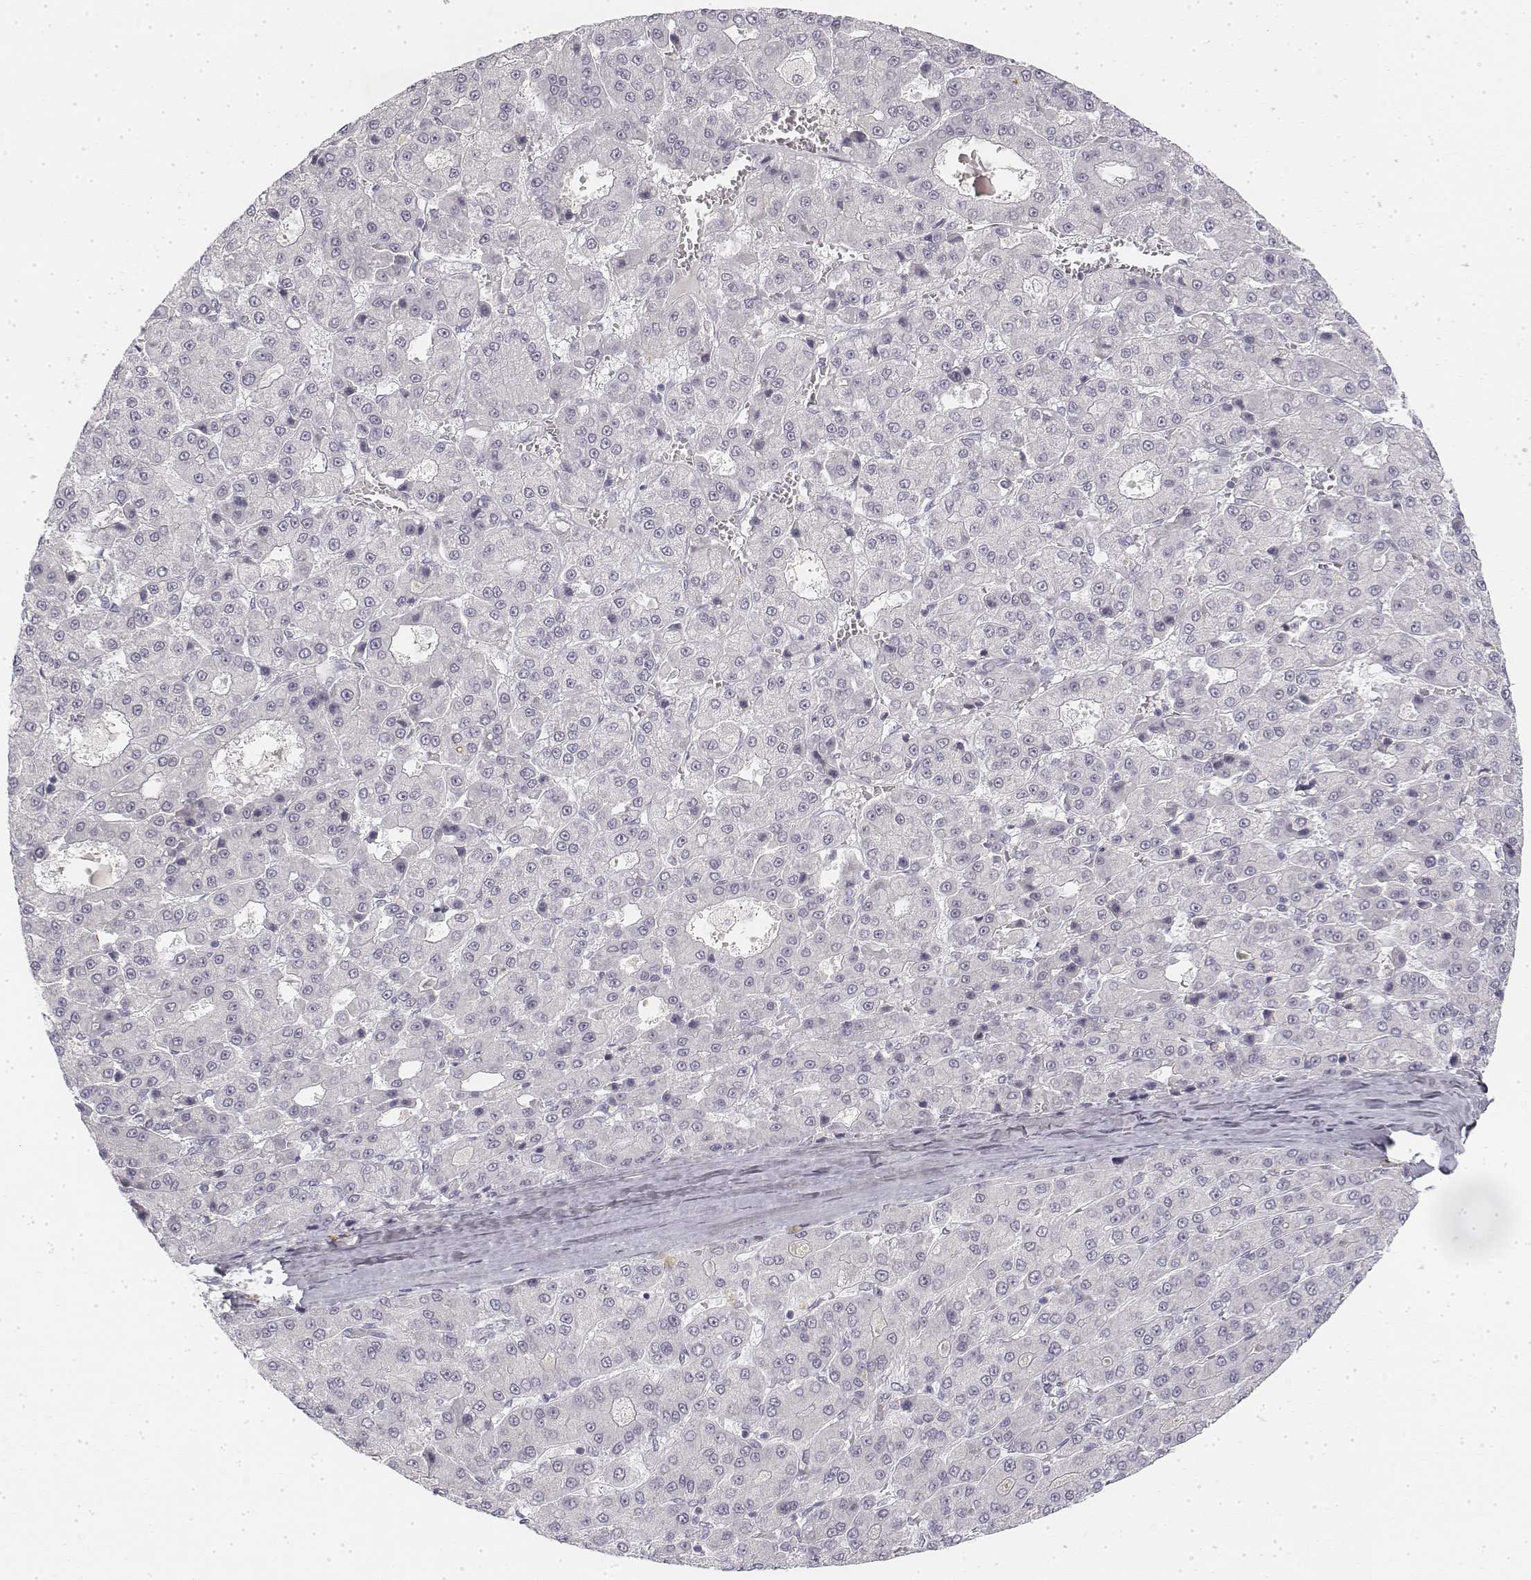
{"staining": {"intensity": "negative", "quantity": "none", "location": "none"}, "tissue": "liver cancer", "cell_type": "Tumor cells", "image_type": "cancer", "snomed": [{"axis": "morphology", "description": "Carcinoma, Hepatocellular, NOS"}, {"axis": "topography", "description": "Liver"}], "caption": "This is an IHC image of human liver cancer. There is no positivity in tumor cells.", "gene": "KRT84", "patient": {"sex": "male", "age": 70}}